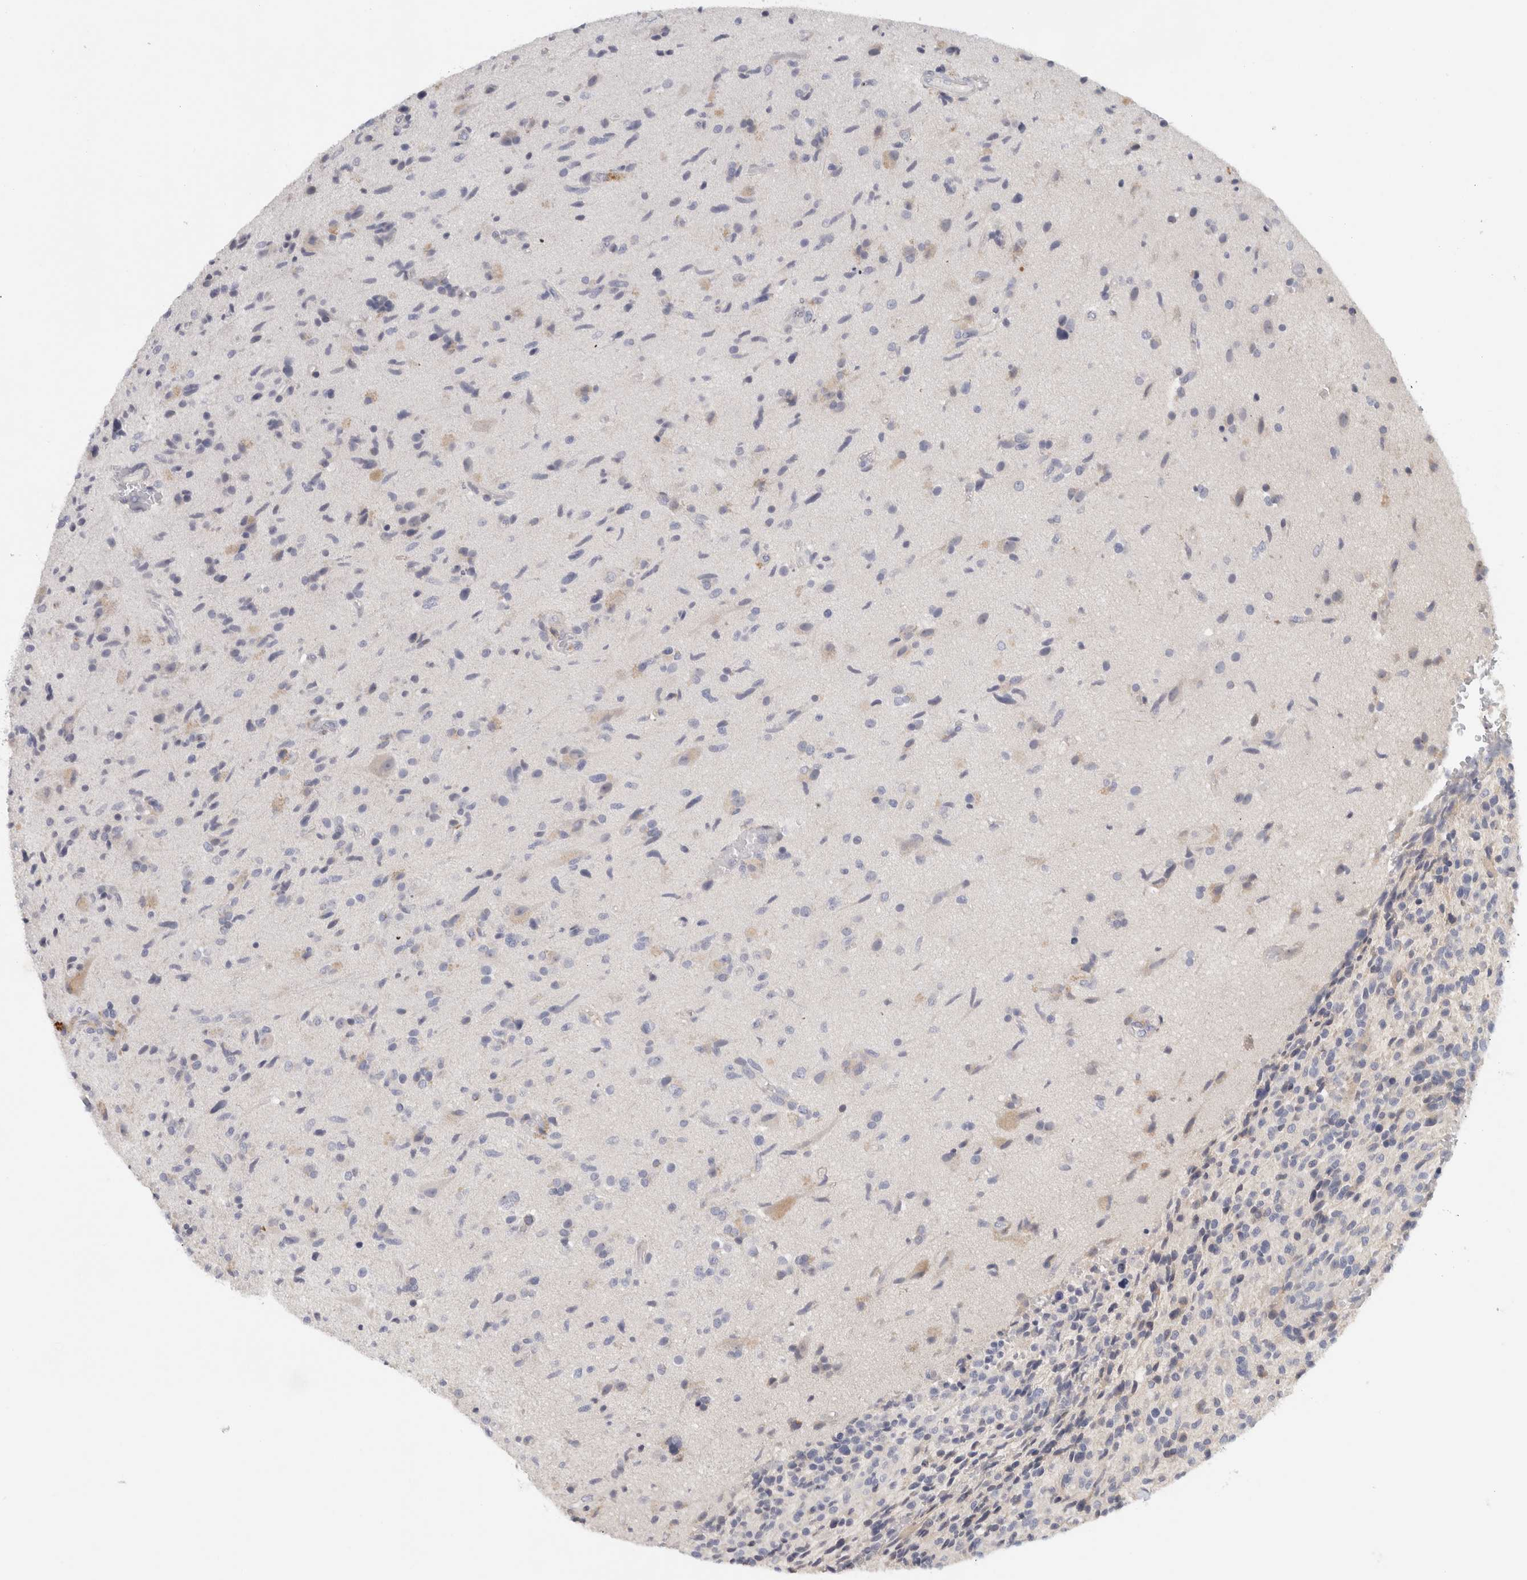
{"staining": {"intensity": "negative", "quantity": "none", "location": "none"}, "tissue": "glioma", "cell_type": "Tumor cells", "image_type": "cancer", "snomed": [{"axis": "morphology", "description": "Glioma, malignant, High grade"}, {"axis": "topography", "description": "Brain"}], "caption": "An IHC image of malignant glioma (high-grade) is shown. There is no staining in tumor cells of malignant glioma (high-grade).", "gene": "STK31", "patient": {"sex": "male", "age": 72}}